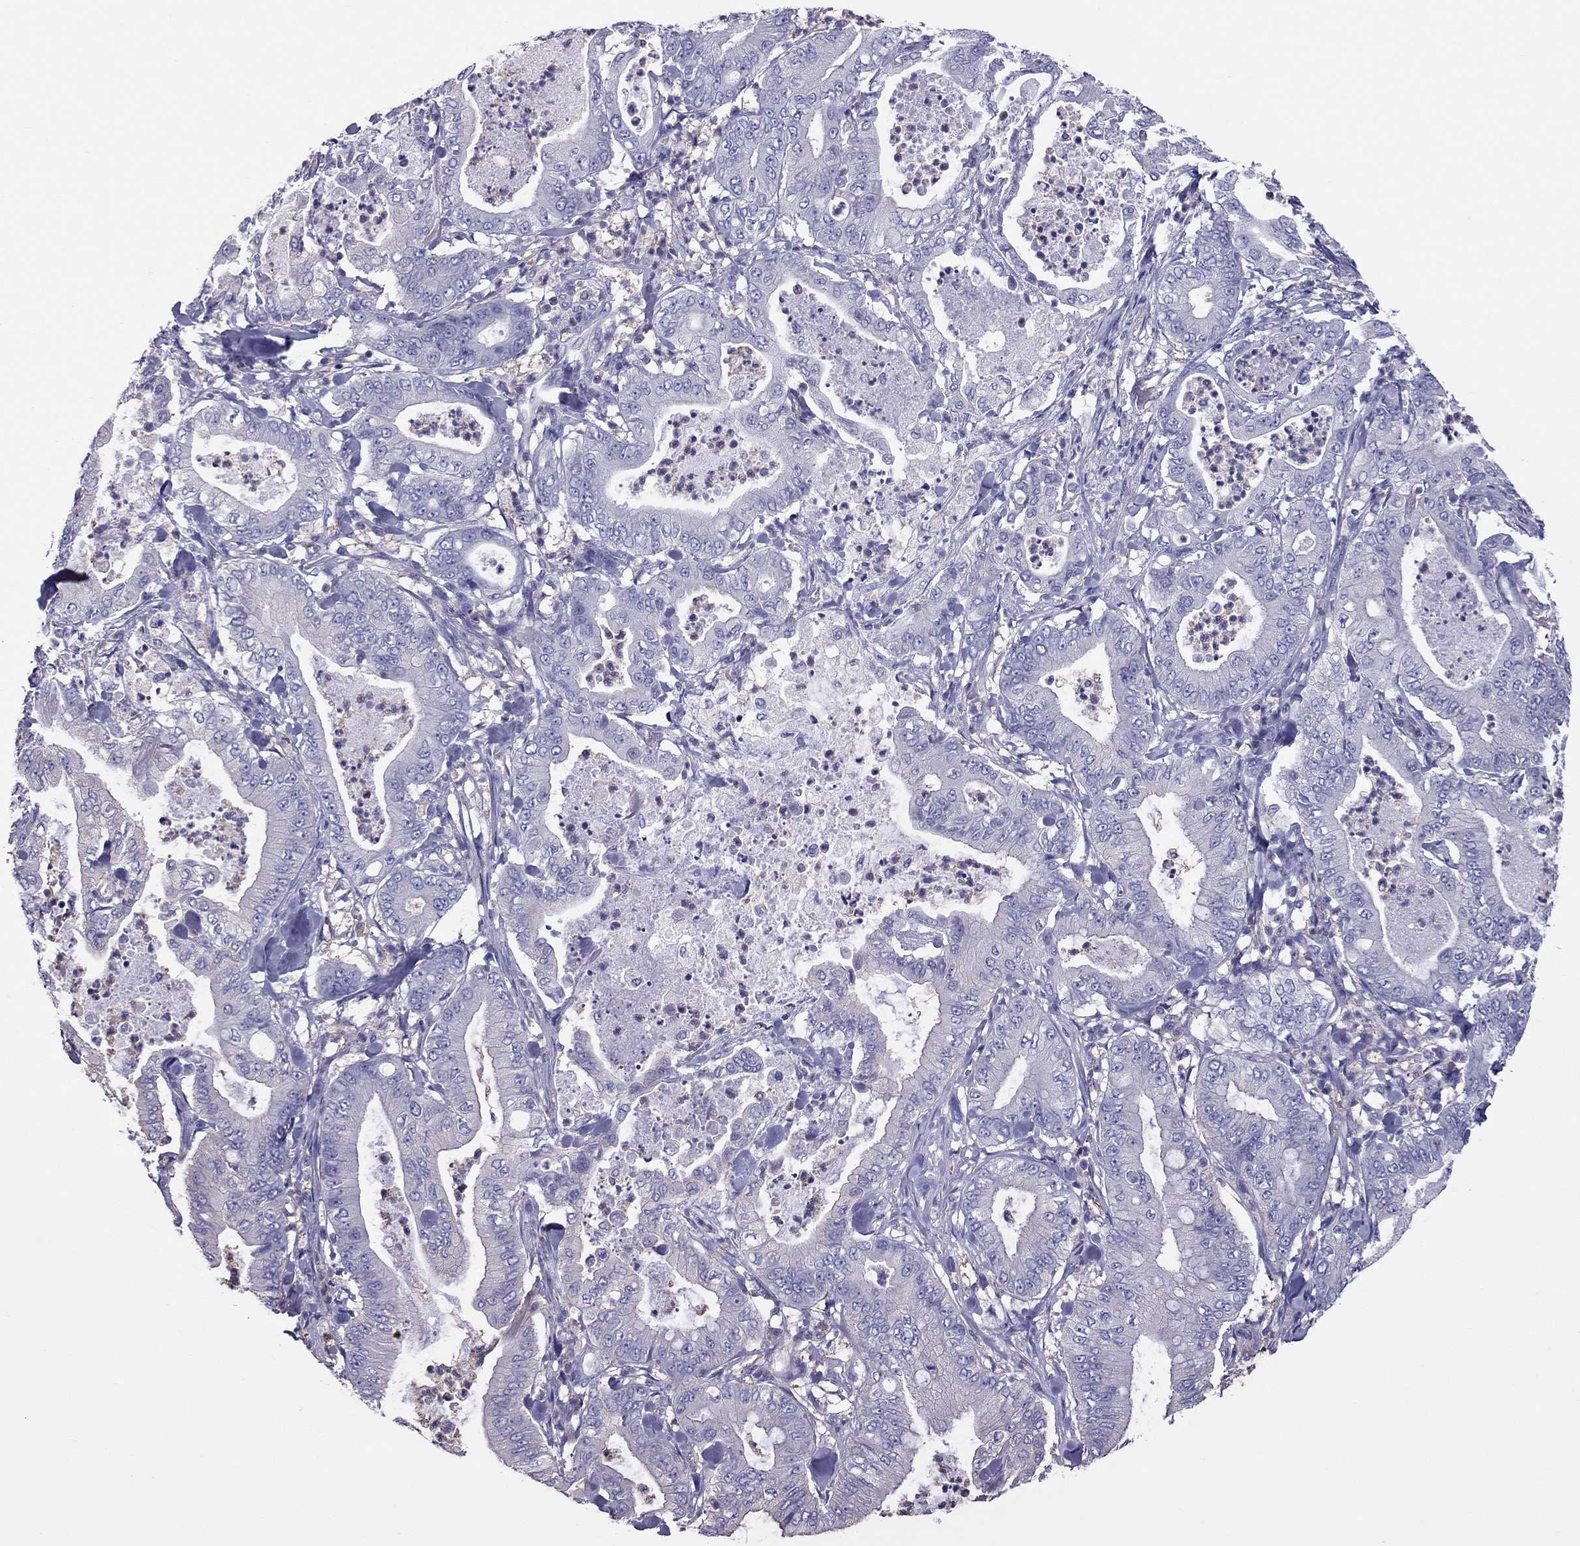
{"staining": {"intensity": "negative", "quantity": "none", "location": "none"}, "tissue": "pancreatic cancer", "cell_type": "Tumor cells", "image_type": "cancer", "snomed": [{"axis": "morphology", "description": "Adenocarcinoma, NOS"}, {"axis": "topography", "description": "Pancreas"}], "caption": "A photomicrograph of human pancreatic cancer (adenocarcinoma) is negative for staining in tumor cells. Nuclei are stained in blue.", "gene": "TEX22", "patient": {"sex": "male", "age": 71}}